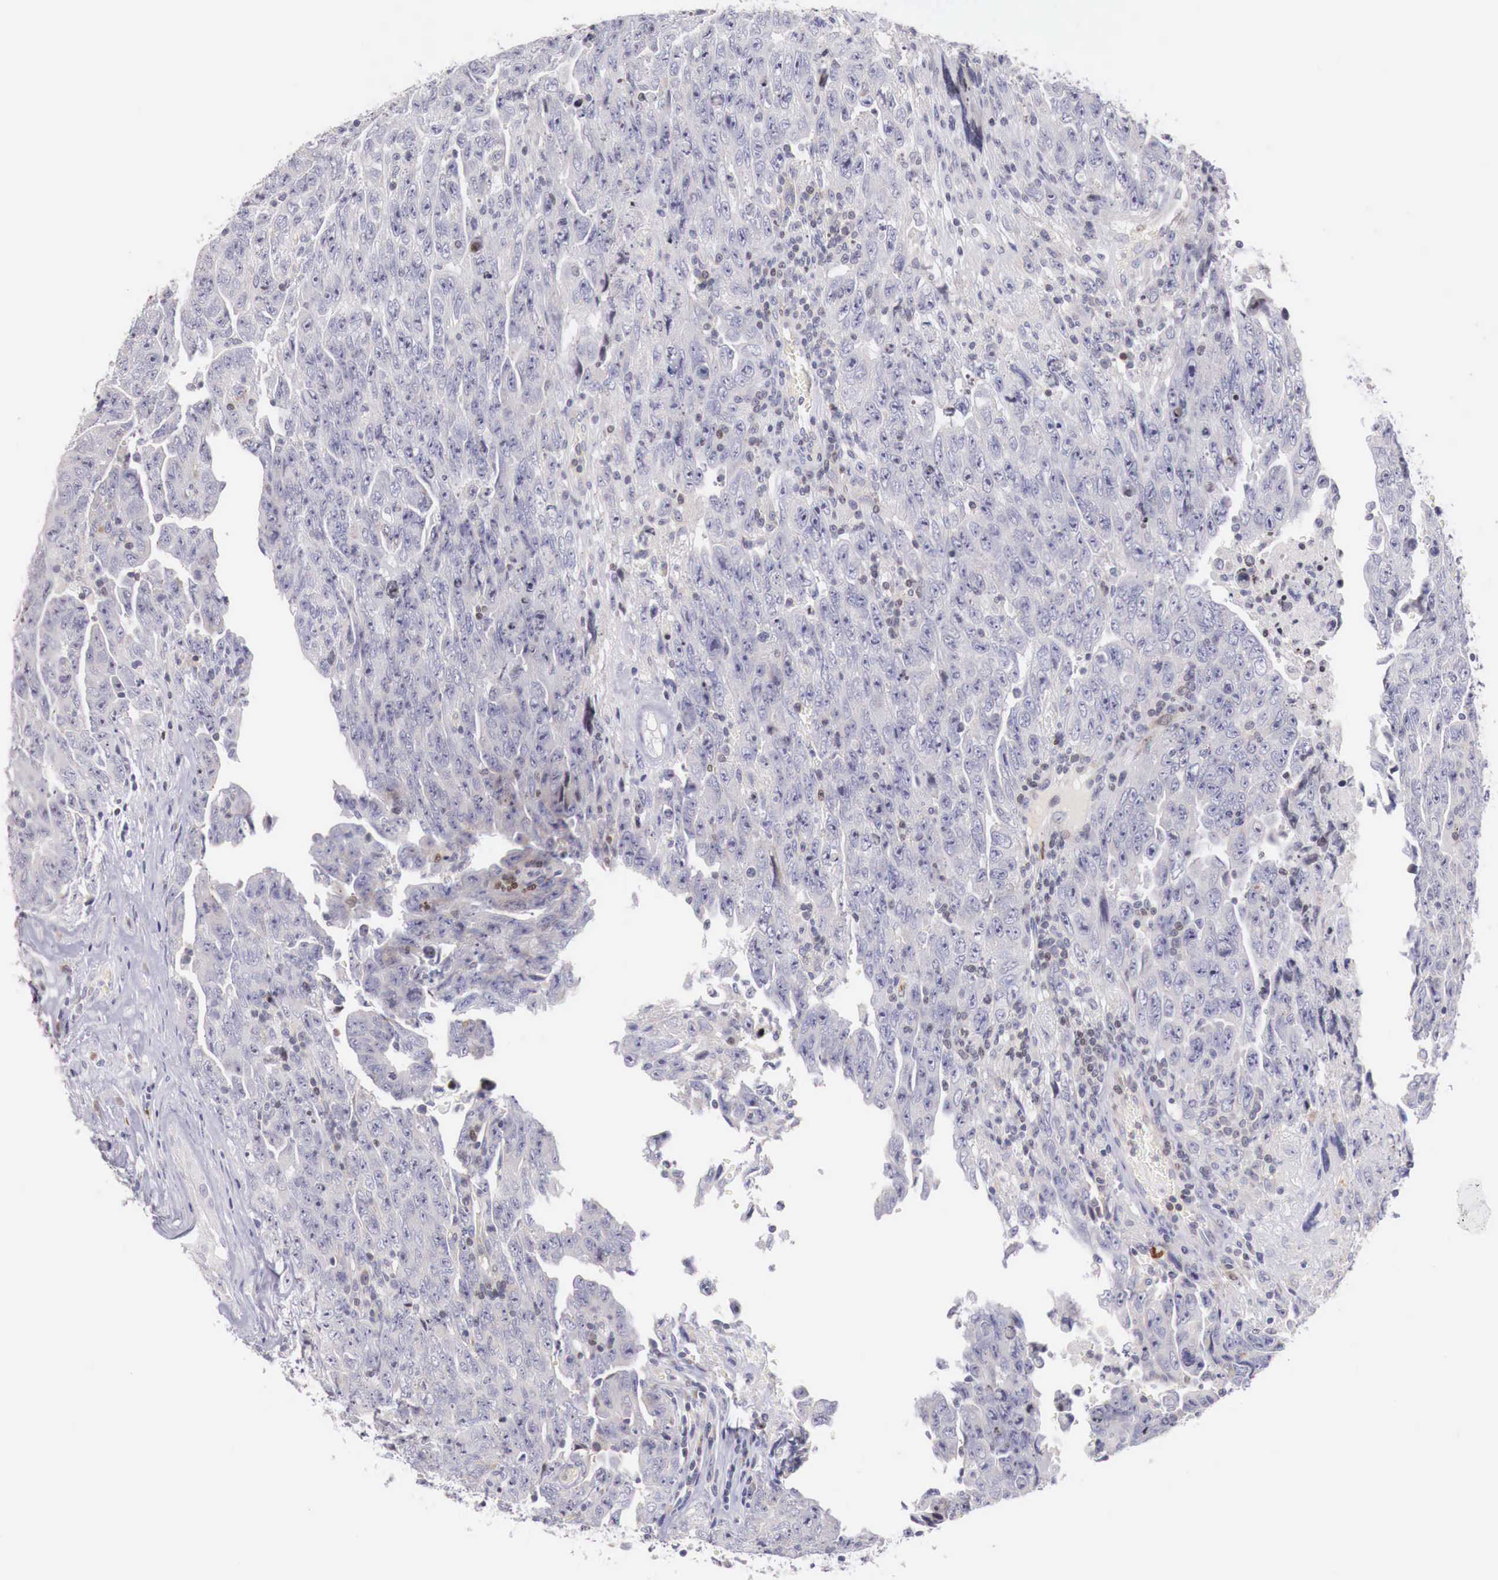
{"staining": {"intensity": "negative", "quantity": "none", "location": "none"}, "tissue": "testis cancer", "cell_type": "Tumor cells", "image_type": "cancer", "snomed": [{"axis": "morphology", "description": "Carcinoma, Embryonal, NOS"}, {"axis": "topography", "description": "Testis"}], "caption": "Immunohistochemistry (IHC) photomicrograph of neoplastic tissue: human testis cancer (embryonal carcinoma) stained with DAB demonstrates no significant protein positivity in tumor cells.", "gene": "CLCN5", "patient": {"sex": "male", "age": 28}}